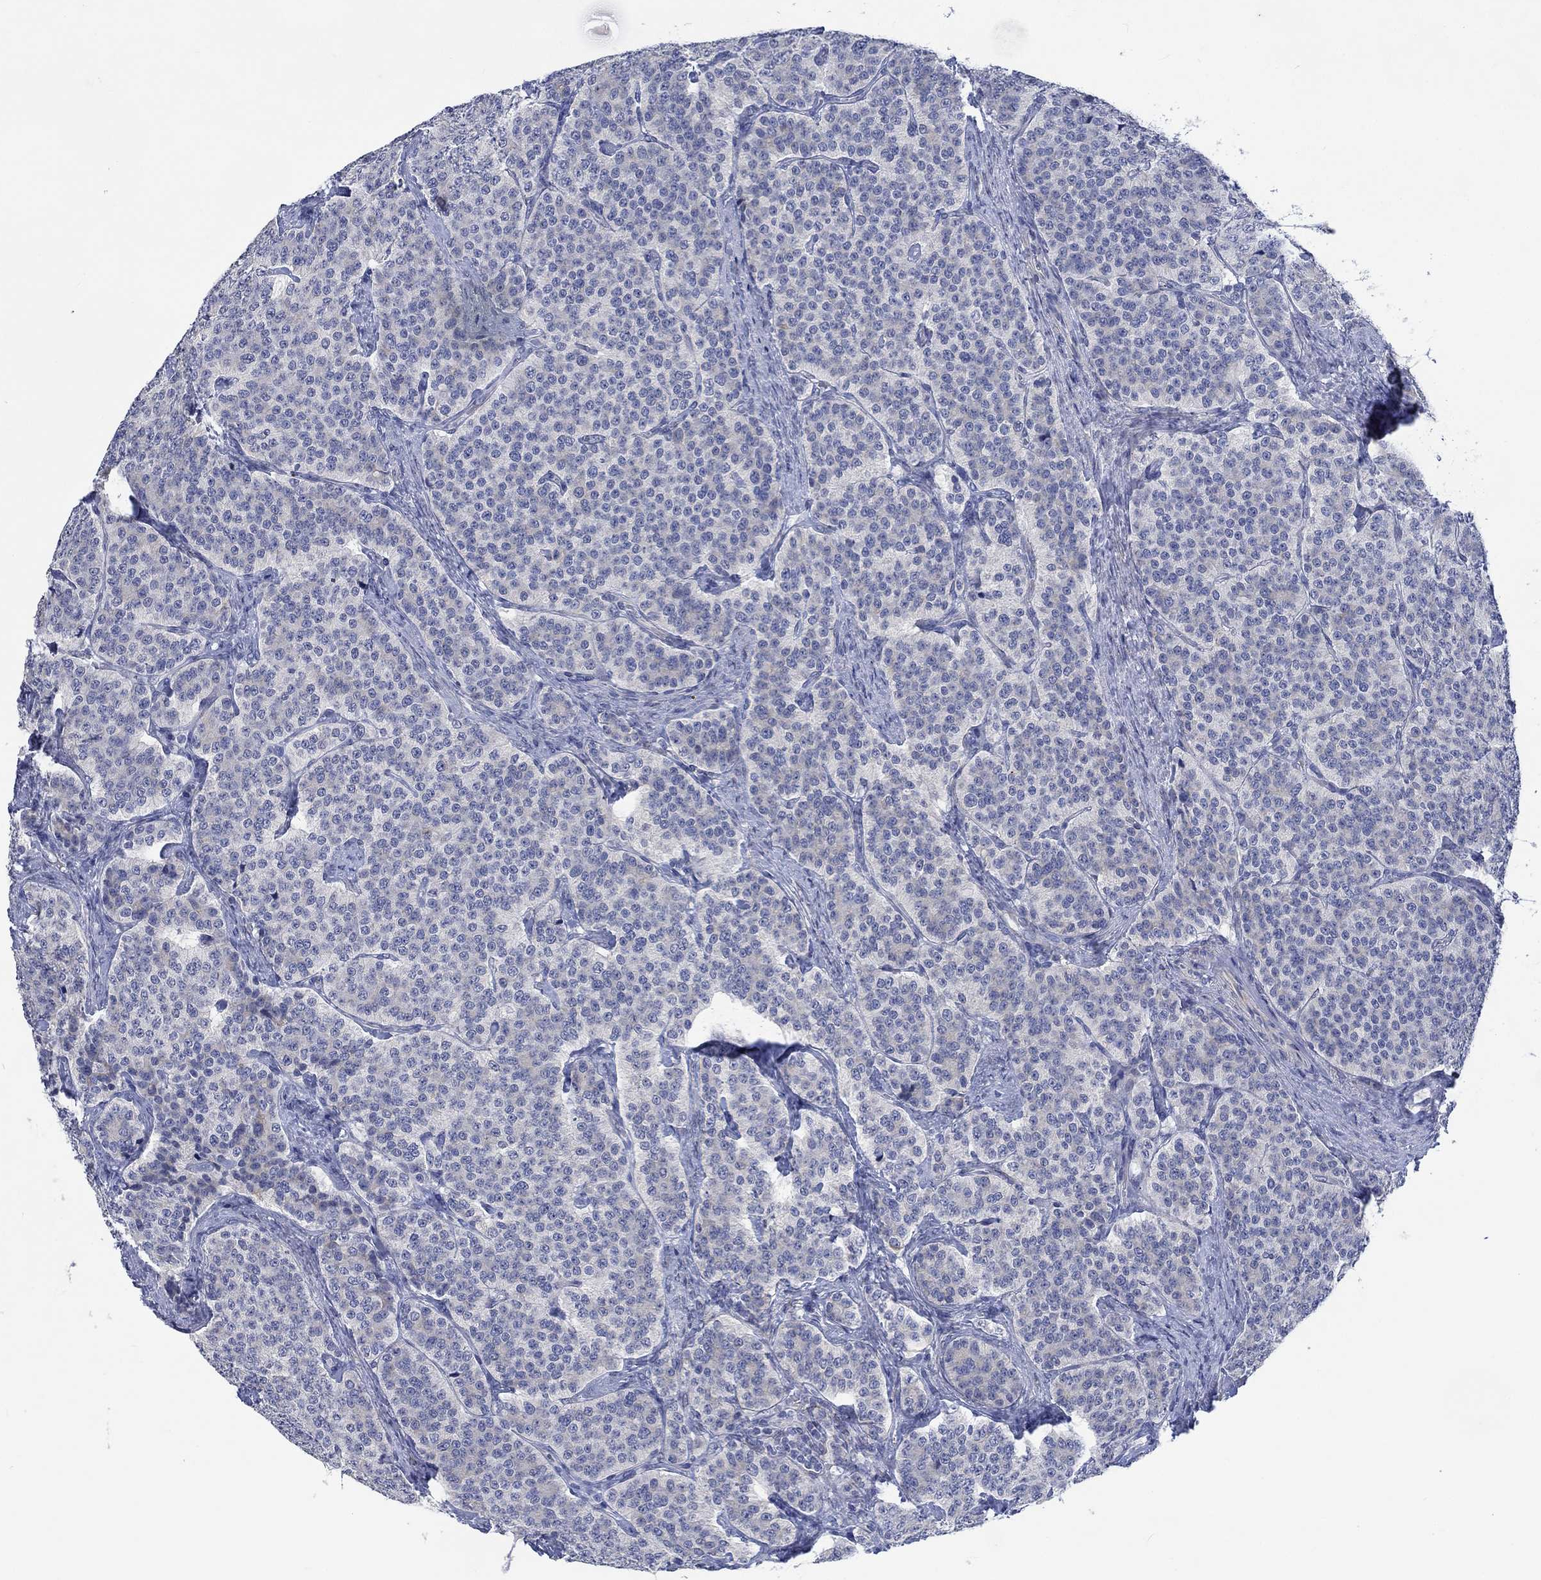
{"staining": {"intensity": "negative", "quantity": "none", "location": "none"}, "tissue": "carcinoid", "cell_type": "Tumor cells", "image_type": "cancer", "snomed": [{"axis": "morphology", "description": "Carcinoid, malignant, NOS"}, {"axis": "topography", "description": "Small intestine"}], "caption": "DAB immunohistochemical staining of human malignant carcinoid demonstrates no significant expression in tumor cells.", "gene": "DLK1", "patient": {"sex": "female", "age": 58}}